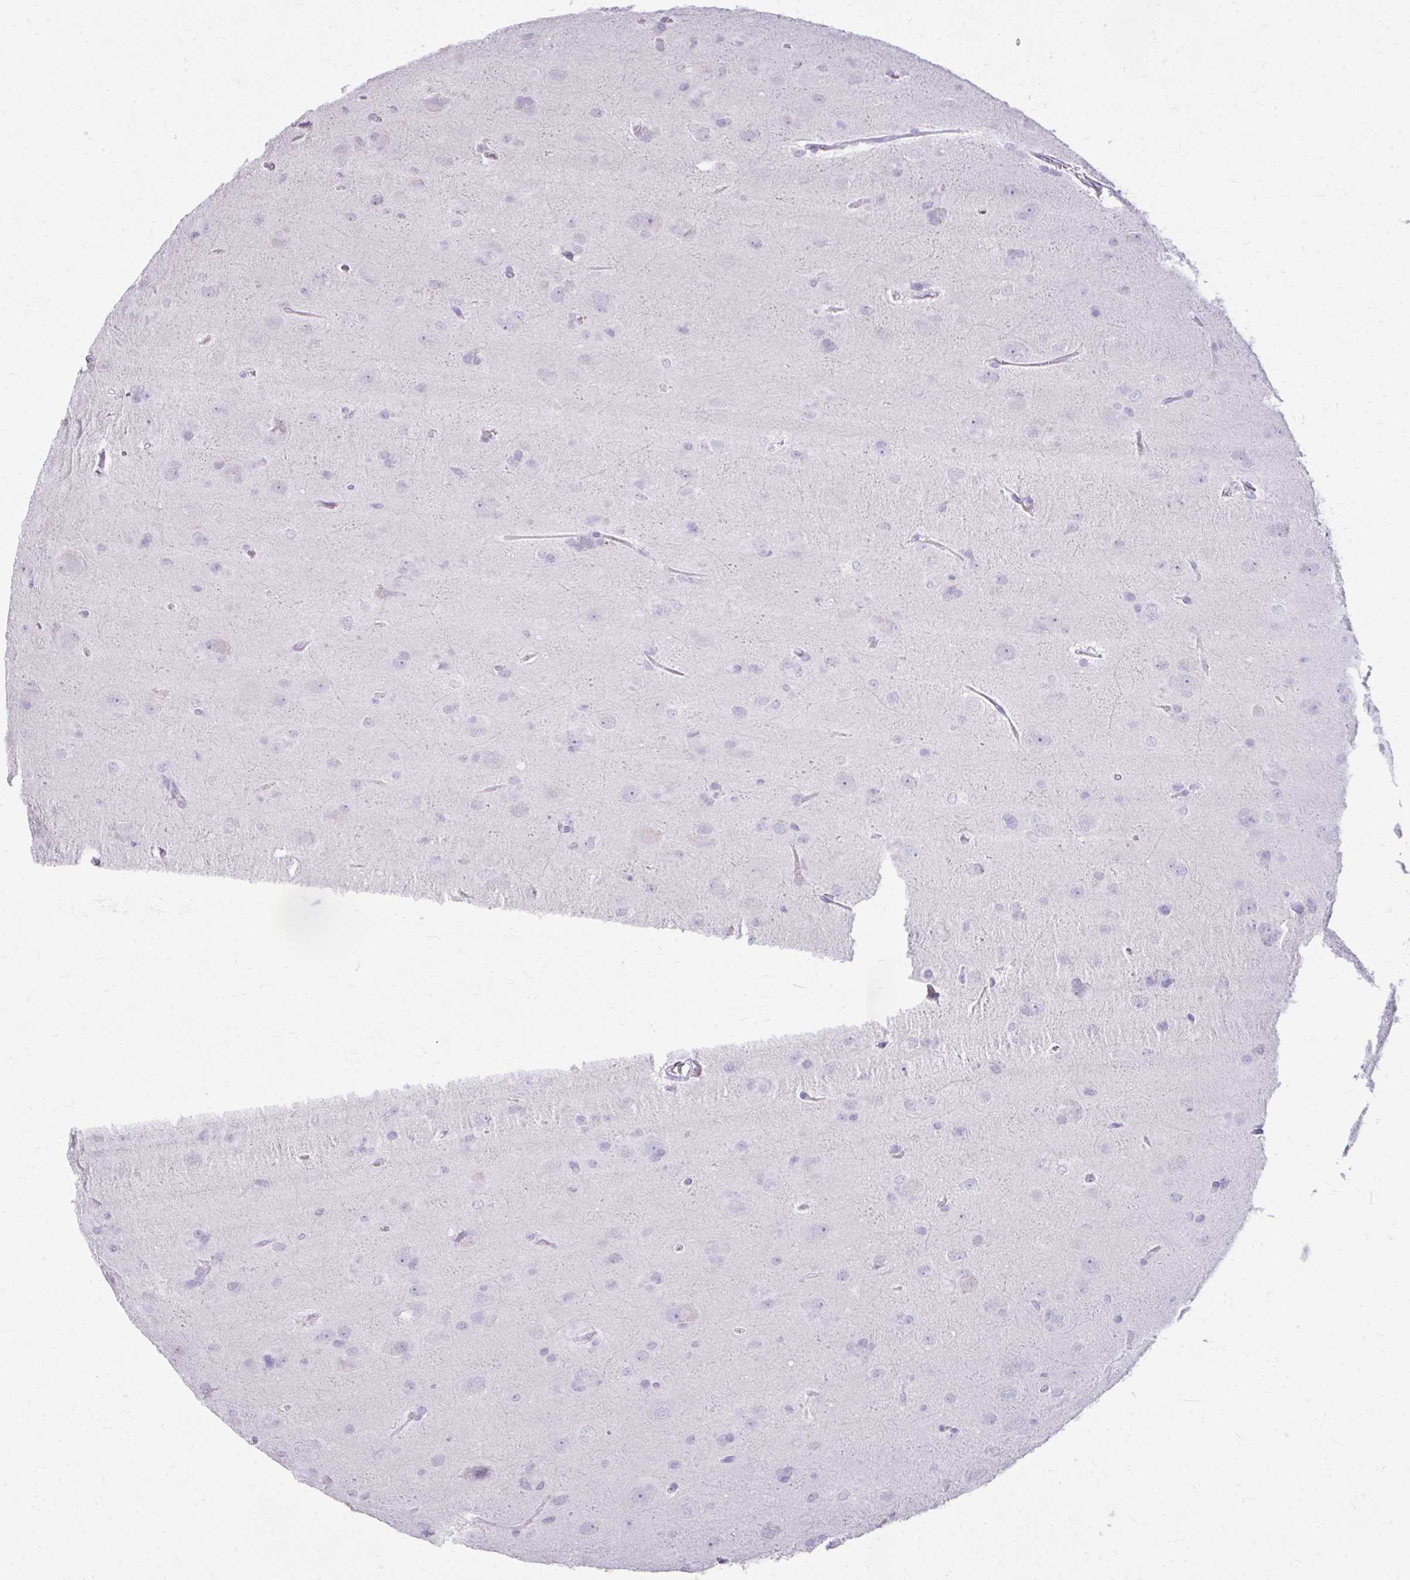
{"staining": {"intensity": "negative", "quantity": "none", "location": "none"}, "tissue": "glioma", "cell_type": "Tumor cells", "image_type": "cancer", "snomed": [{"axis": "morphology", "description": "Glioma, malignant, Low grade"}, {"axis": "topography", "description": "Brain"}], "caption": "Immunohistochemistry of glioma reveals no positivity in tumor cells. (Brightfield microscopy of DAB (3,3'-diaminobenzidine) immunohistochemistry (IHC) at high magnification).", "gene": "CFH", "patient": {"sex": "male", "age": 58}}